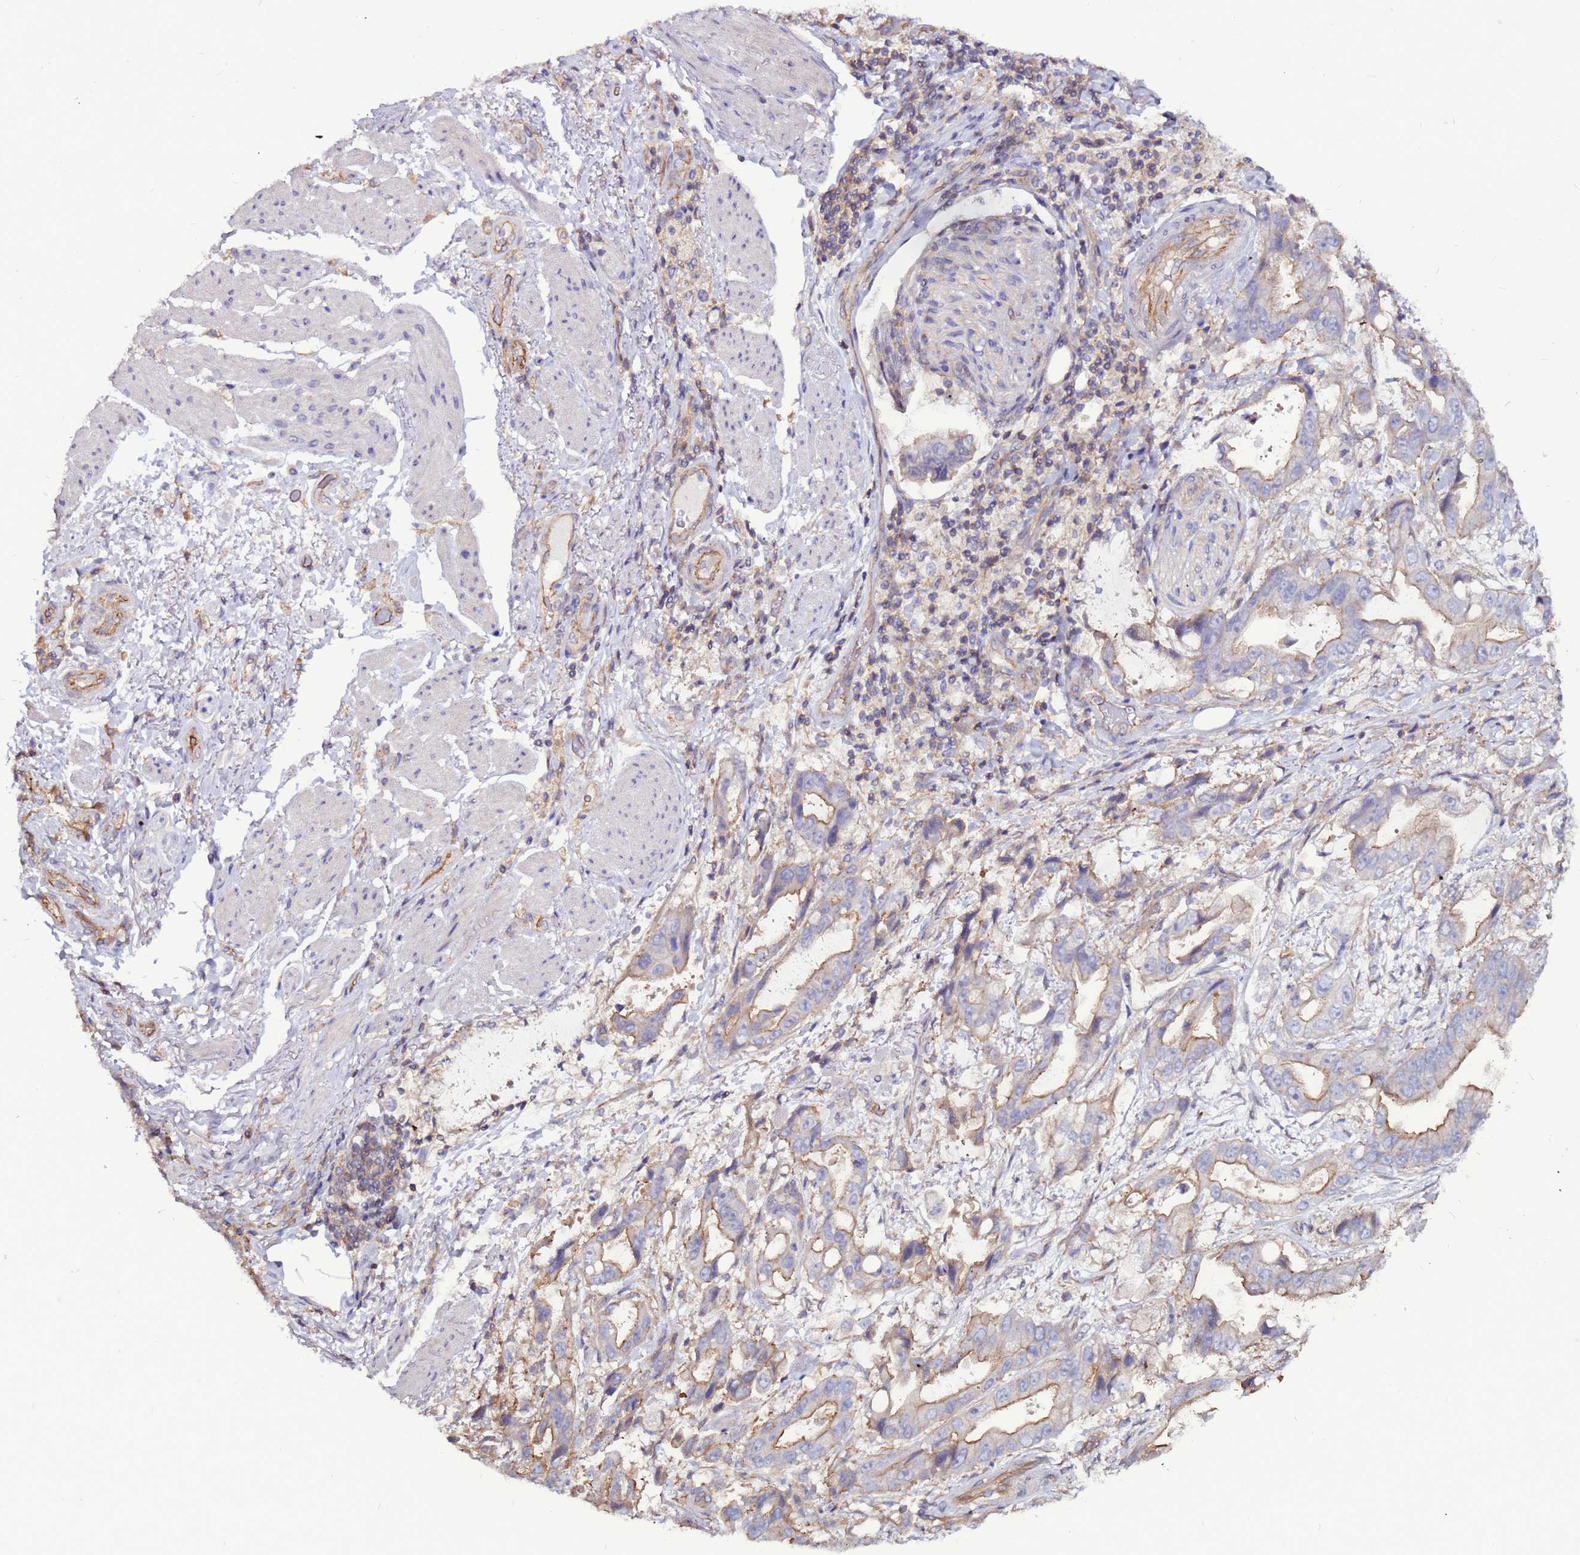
{"staining": {"intensity": "moderate", "quantity": "25%-75%", "location": "cytoplasmic/membranous"}, "tissue": "stomach cancer", "cell_type": "Tumor cells", "image_type": "cancer", "snomed": [{"axis": "morphology", "description": "Adenocarcinoma, NOS"}, {"axis": "topography", "description": "Stomach"}], "caption": "Protein analysis of stomach adenocarcinoma tissue exhibits moderate cytoplasmic/membranous expression in about 25%-75% of tumor cells.", "gene": "NRN1L", "patient": {"sex": "male", "age": 62}}